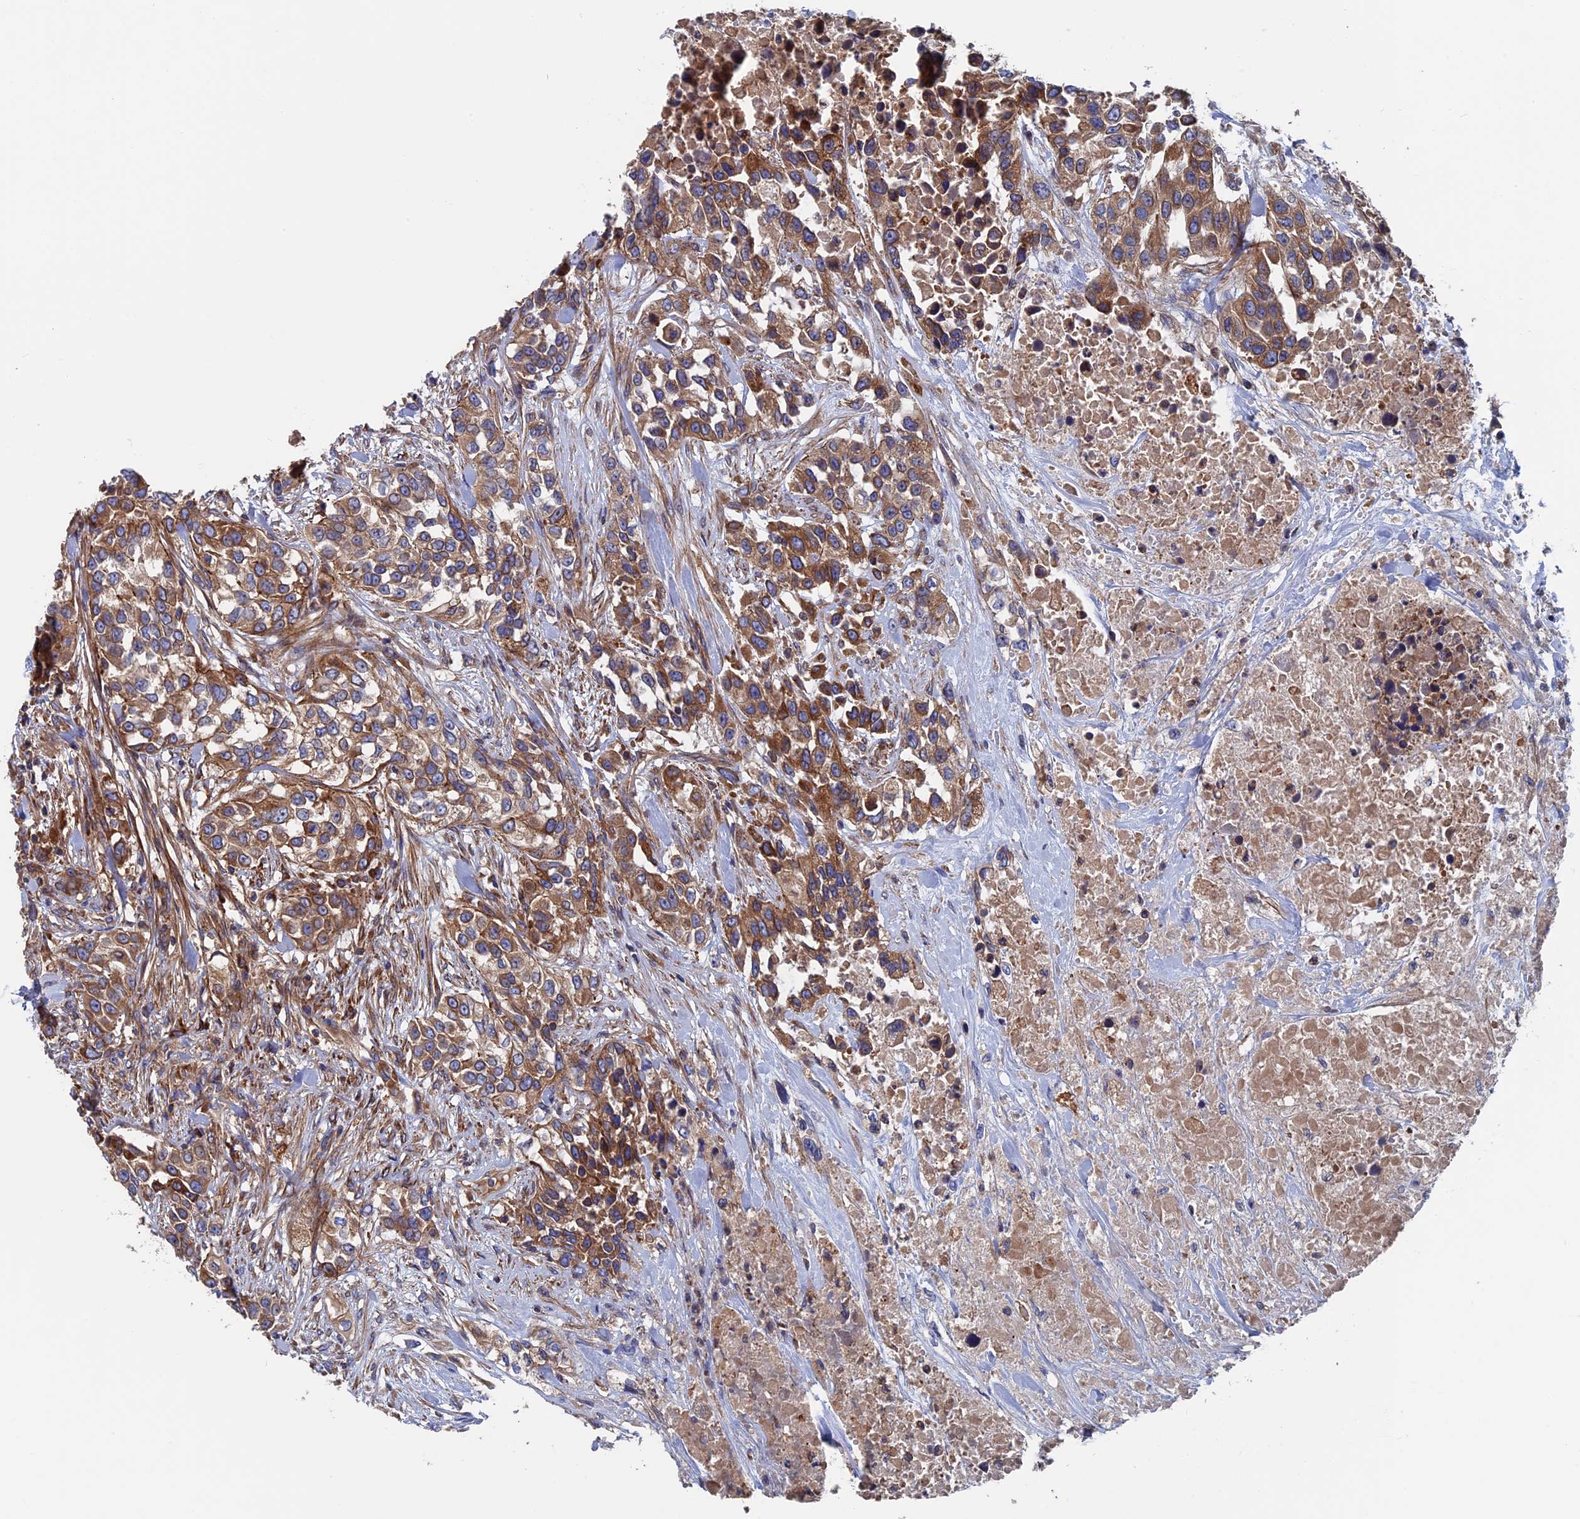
{"staining": {"intensity": "moderate", "quantity": ">75%", "location": "cytoplasmic/membranous"}, "tissue": "urothelial cancer", "cell_type": "Tumor cells", "image_type": "cancer", "snomed": [{"axis": "morphology", "description": "Urothelial carcinoma, High grade"}, {"axis": "topography", "description": "Urinary bladder"}], "caption": "Protein expression analysis of human urothelial cancer reveals moderate cytoplasmic/membranous staining in approximately >75% of tumor cells. The staining was performed using DAB (3,3'-diaminobenzidine) to visualize the protein expression in brown, while the nuclei were stained in blue with hematoxylin (Magnification: 20x).", "gene": "DNAJC3", "patient": {"sex": "female", "age": 80}}